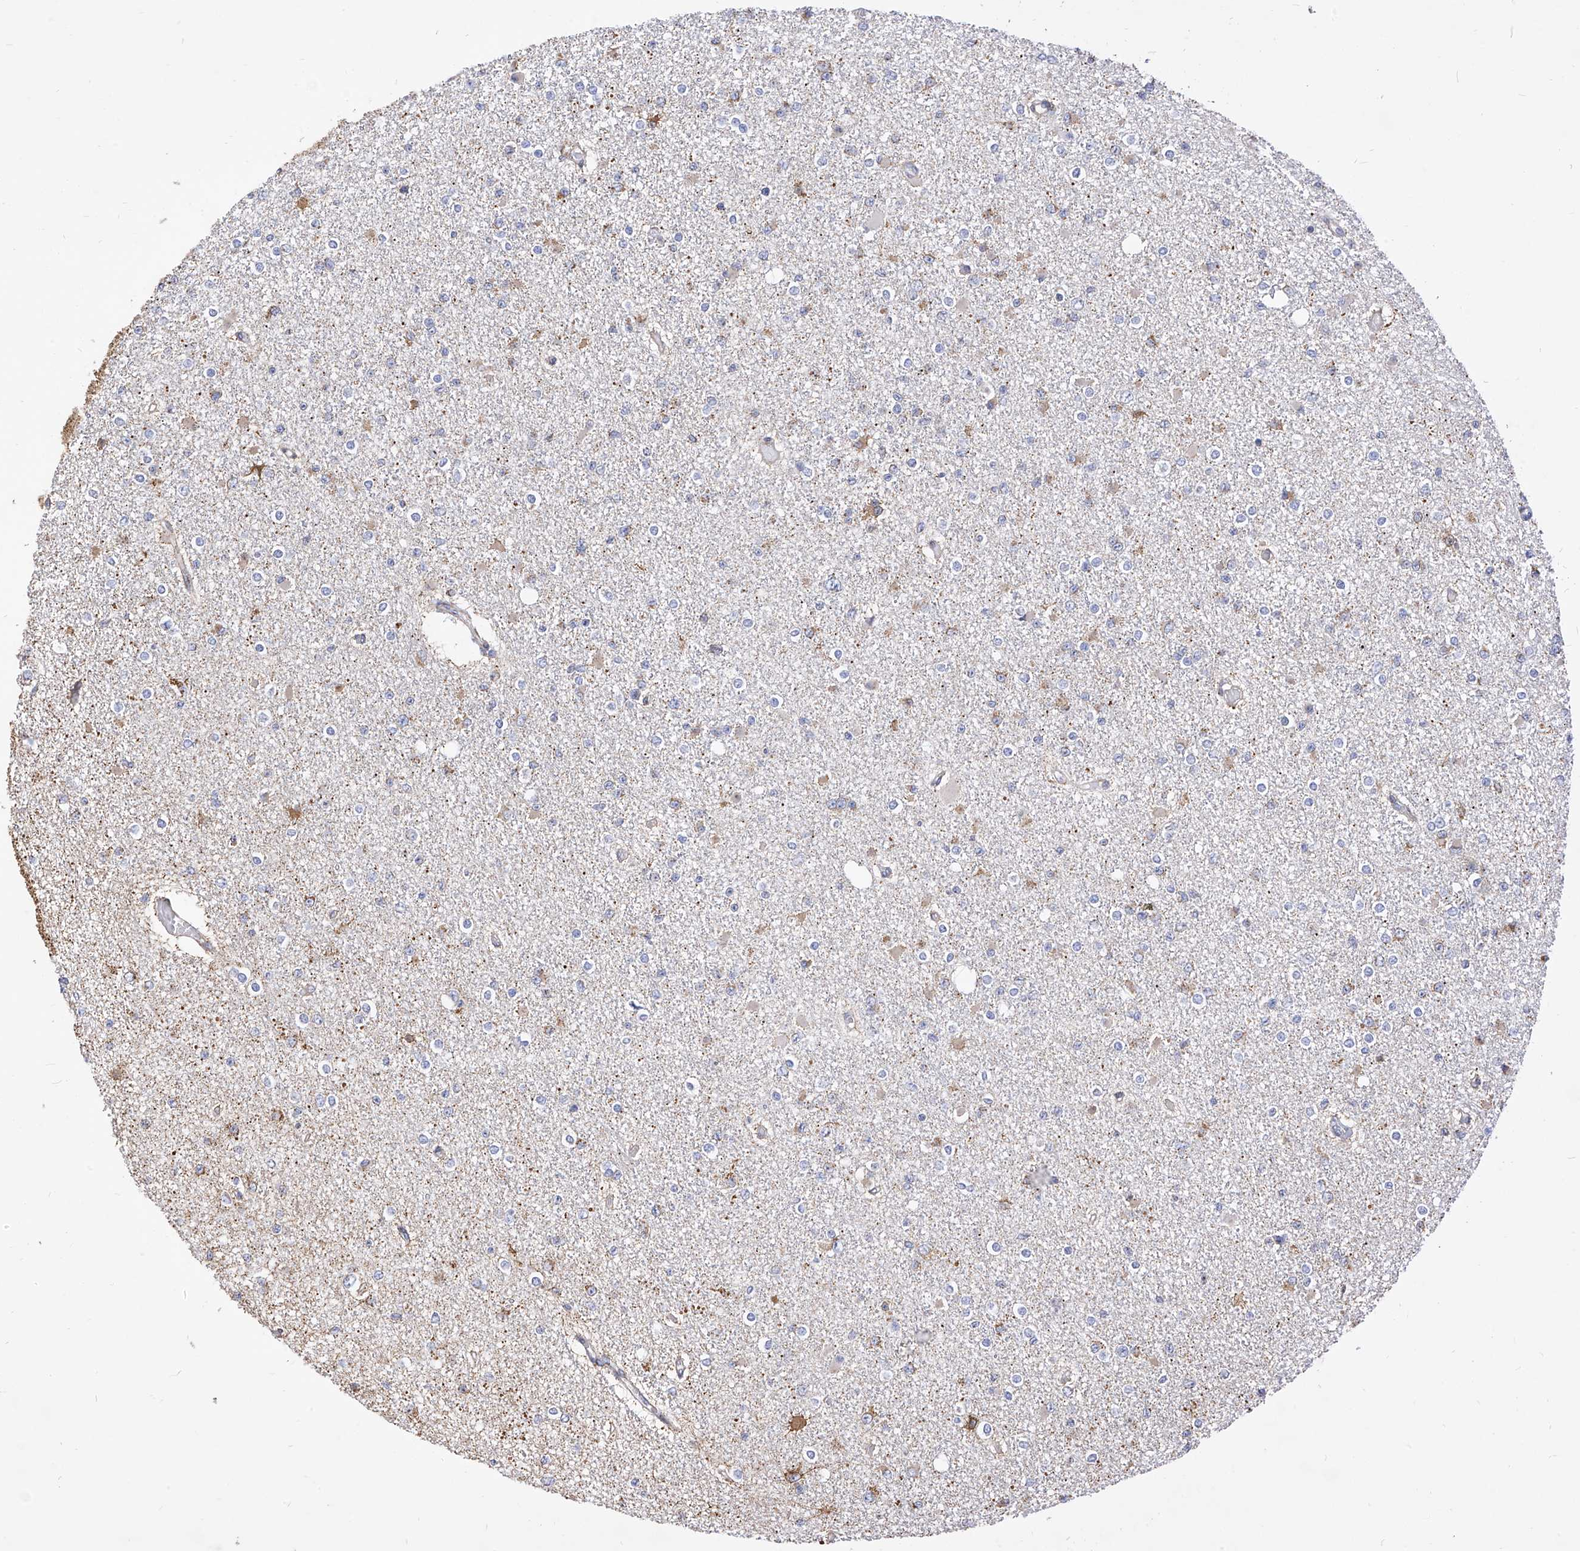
{"staining": {"intensity": "negative", "quantity": "none", "location": "none"}, "tissue": "glioma", "cell_type": "Tumor cells", "image_type": "cancer", "snomed": [{"axis": "morphology", "description": "Glioma, malignant, Low grade"}, {"axis": "topography", "description": "Brain"}], "caption": "Glioma was stained to show a protein in brown. There is no significant expression in tumor cells. Nuclei are stained in blue.", "gene": "TTLL8", "patient": {"sex": "female", "age": 22}}